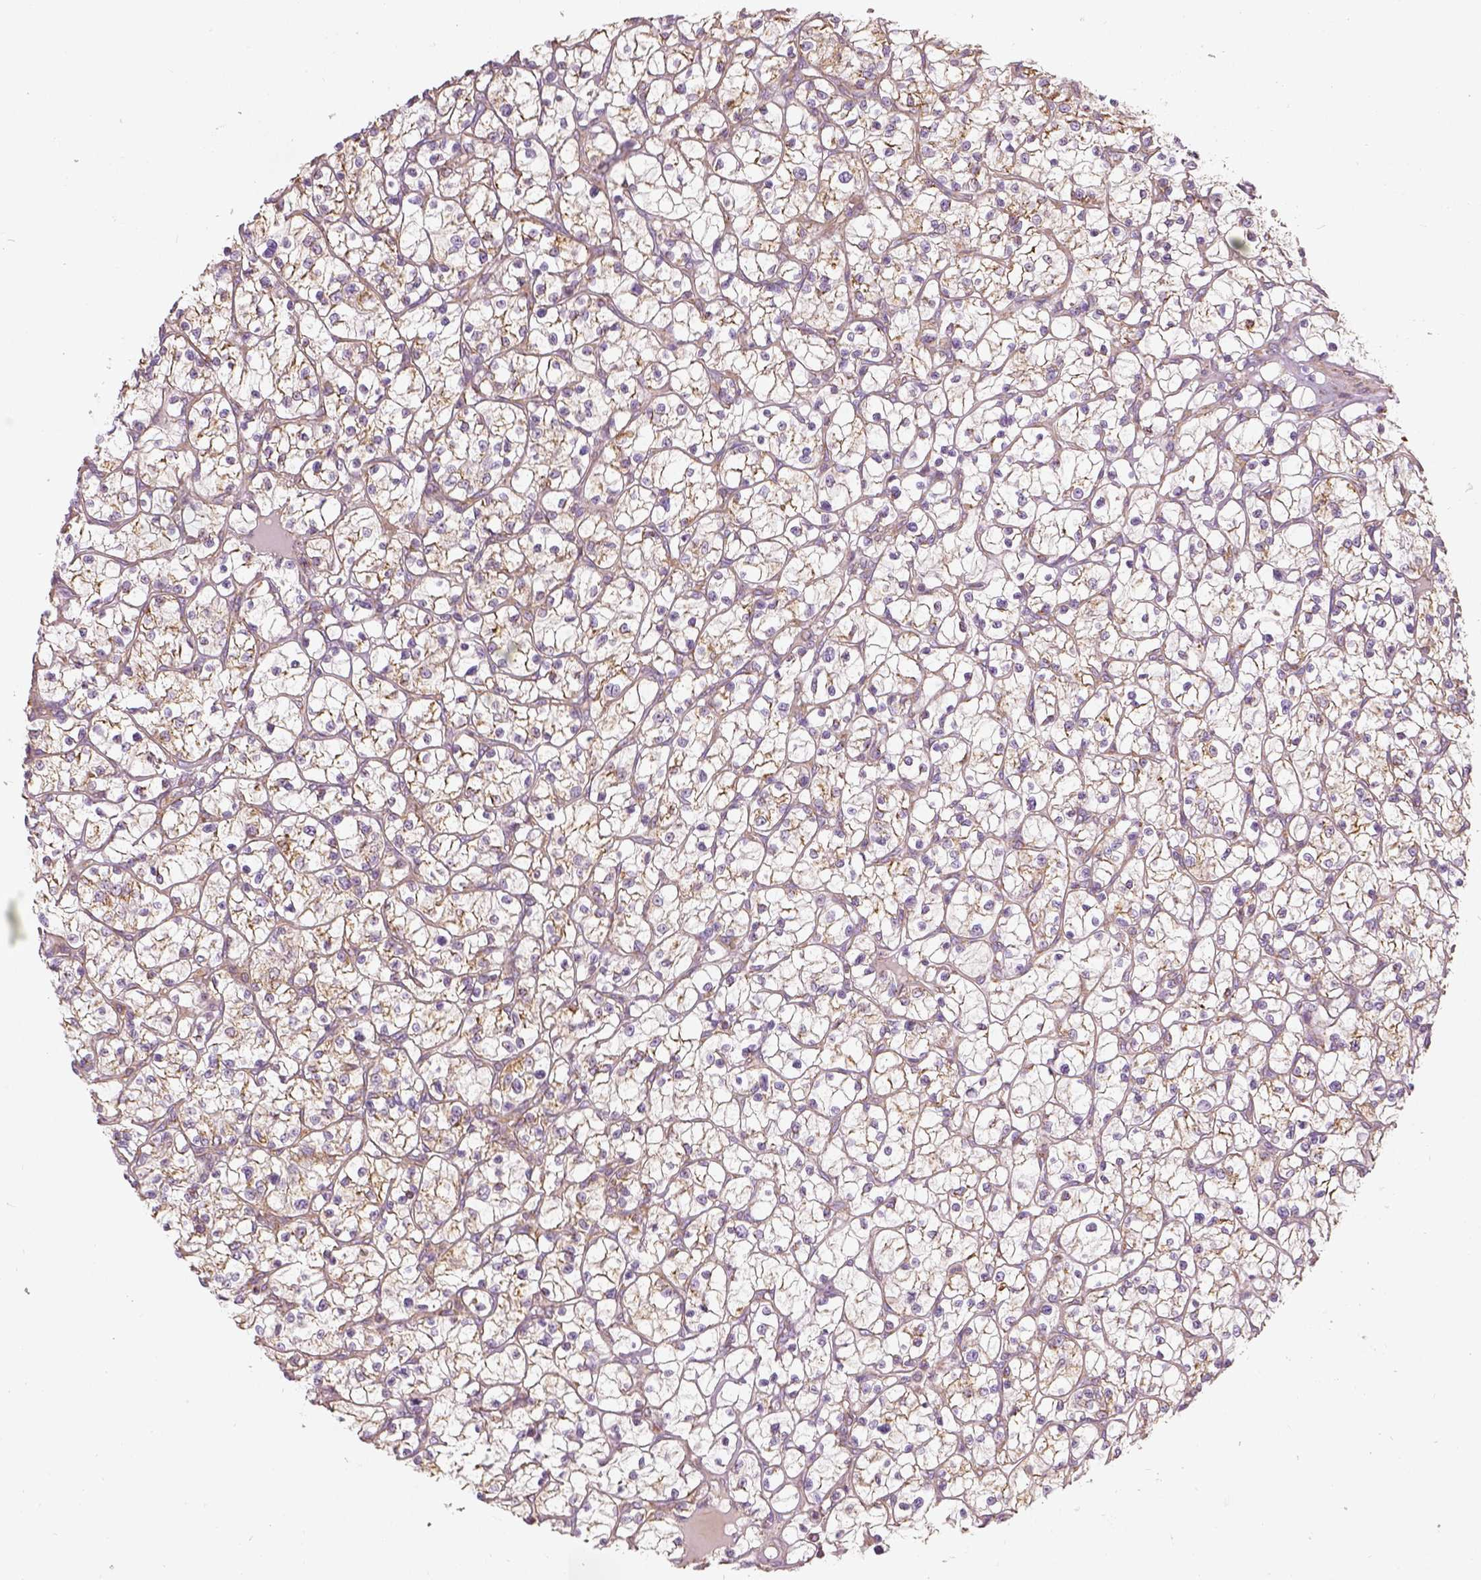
{"staining": {"intensity": "moderate", "quantity": "25%-75%", "location": "cytoplasmic/membranous"}, "tissue": "renal cancer", "cell_type": "Tumor cells", "image_type": "cancer", "snomed": [{"axis": "morphology", "description": "Adenocarcinoma, NOS"}, {"axis": "topography", "description": "Kidney"}], "caption": "Renal cancer (adenocarcinoma) stained for a protein (brown) shows moderate cytoplasmic/membranous positive expression in about 25%-75% of tumor cells.", "gene": "PGAM5", "patient": {"sex": "female", "age": 64}}